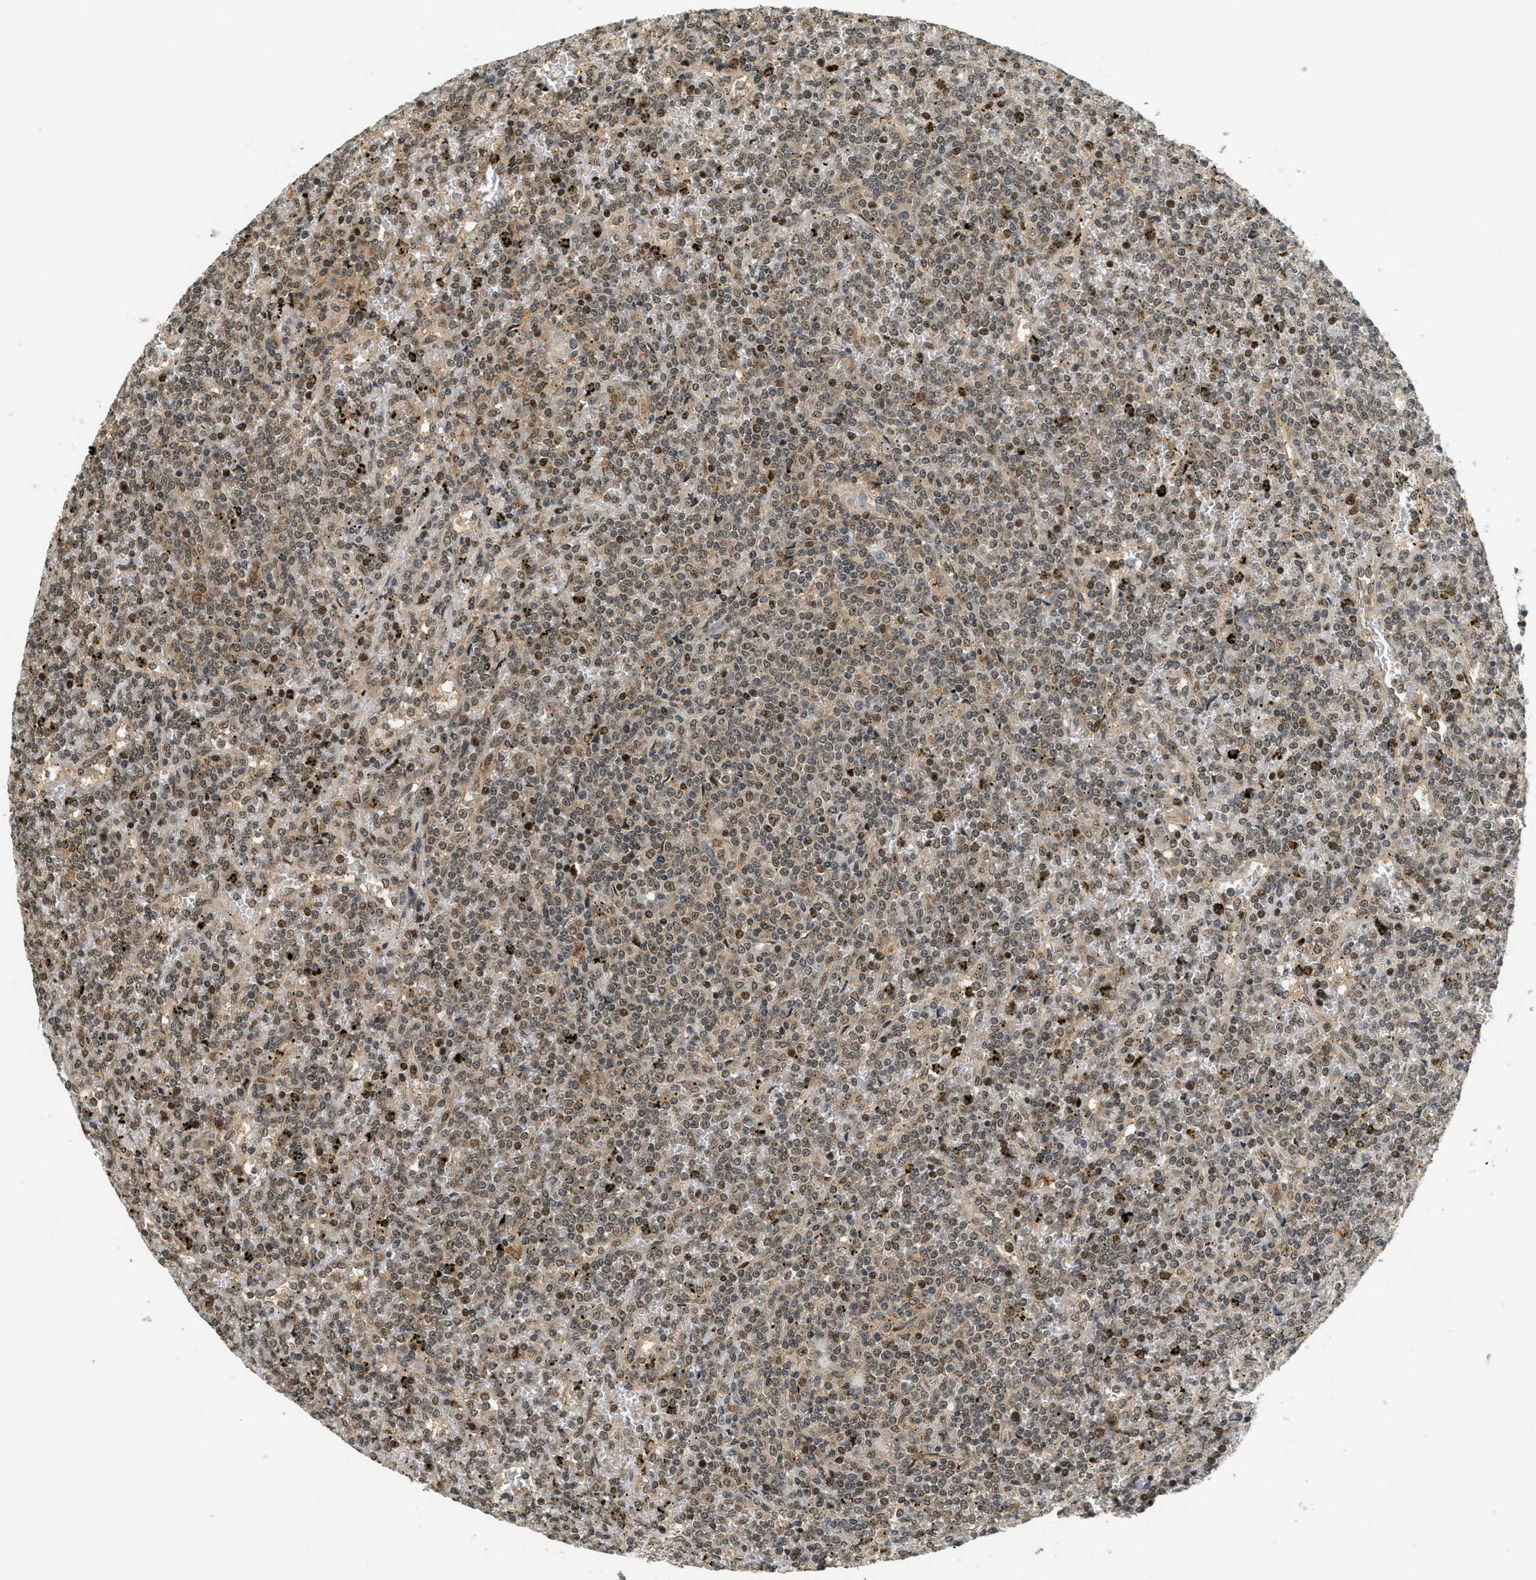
{"staining": {"intensity": "moderate", "quantity": ">75%", "location": "nuclear"}, "tissue": "lymphoma", "cell_type": "Tumor cells", "image_type": "cancer", "snomed": [{"axis": "morphology", "description": "Malignant lymphoma, non-Hodgkin's type, Low grade"}, {"axis": "topography", "description": "Spleen"}], "caption": "This histopathology image reveals lymphoma stained with immunohistochemistry (IHC) to label a protein in brown. The nuclear of tumor cells show moderate positivity for the protein. Nuclei are counter-stained blue.", "gene": "FOXM1", "patient": {"sex": "female", "age": 19}}